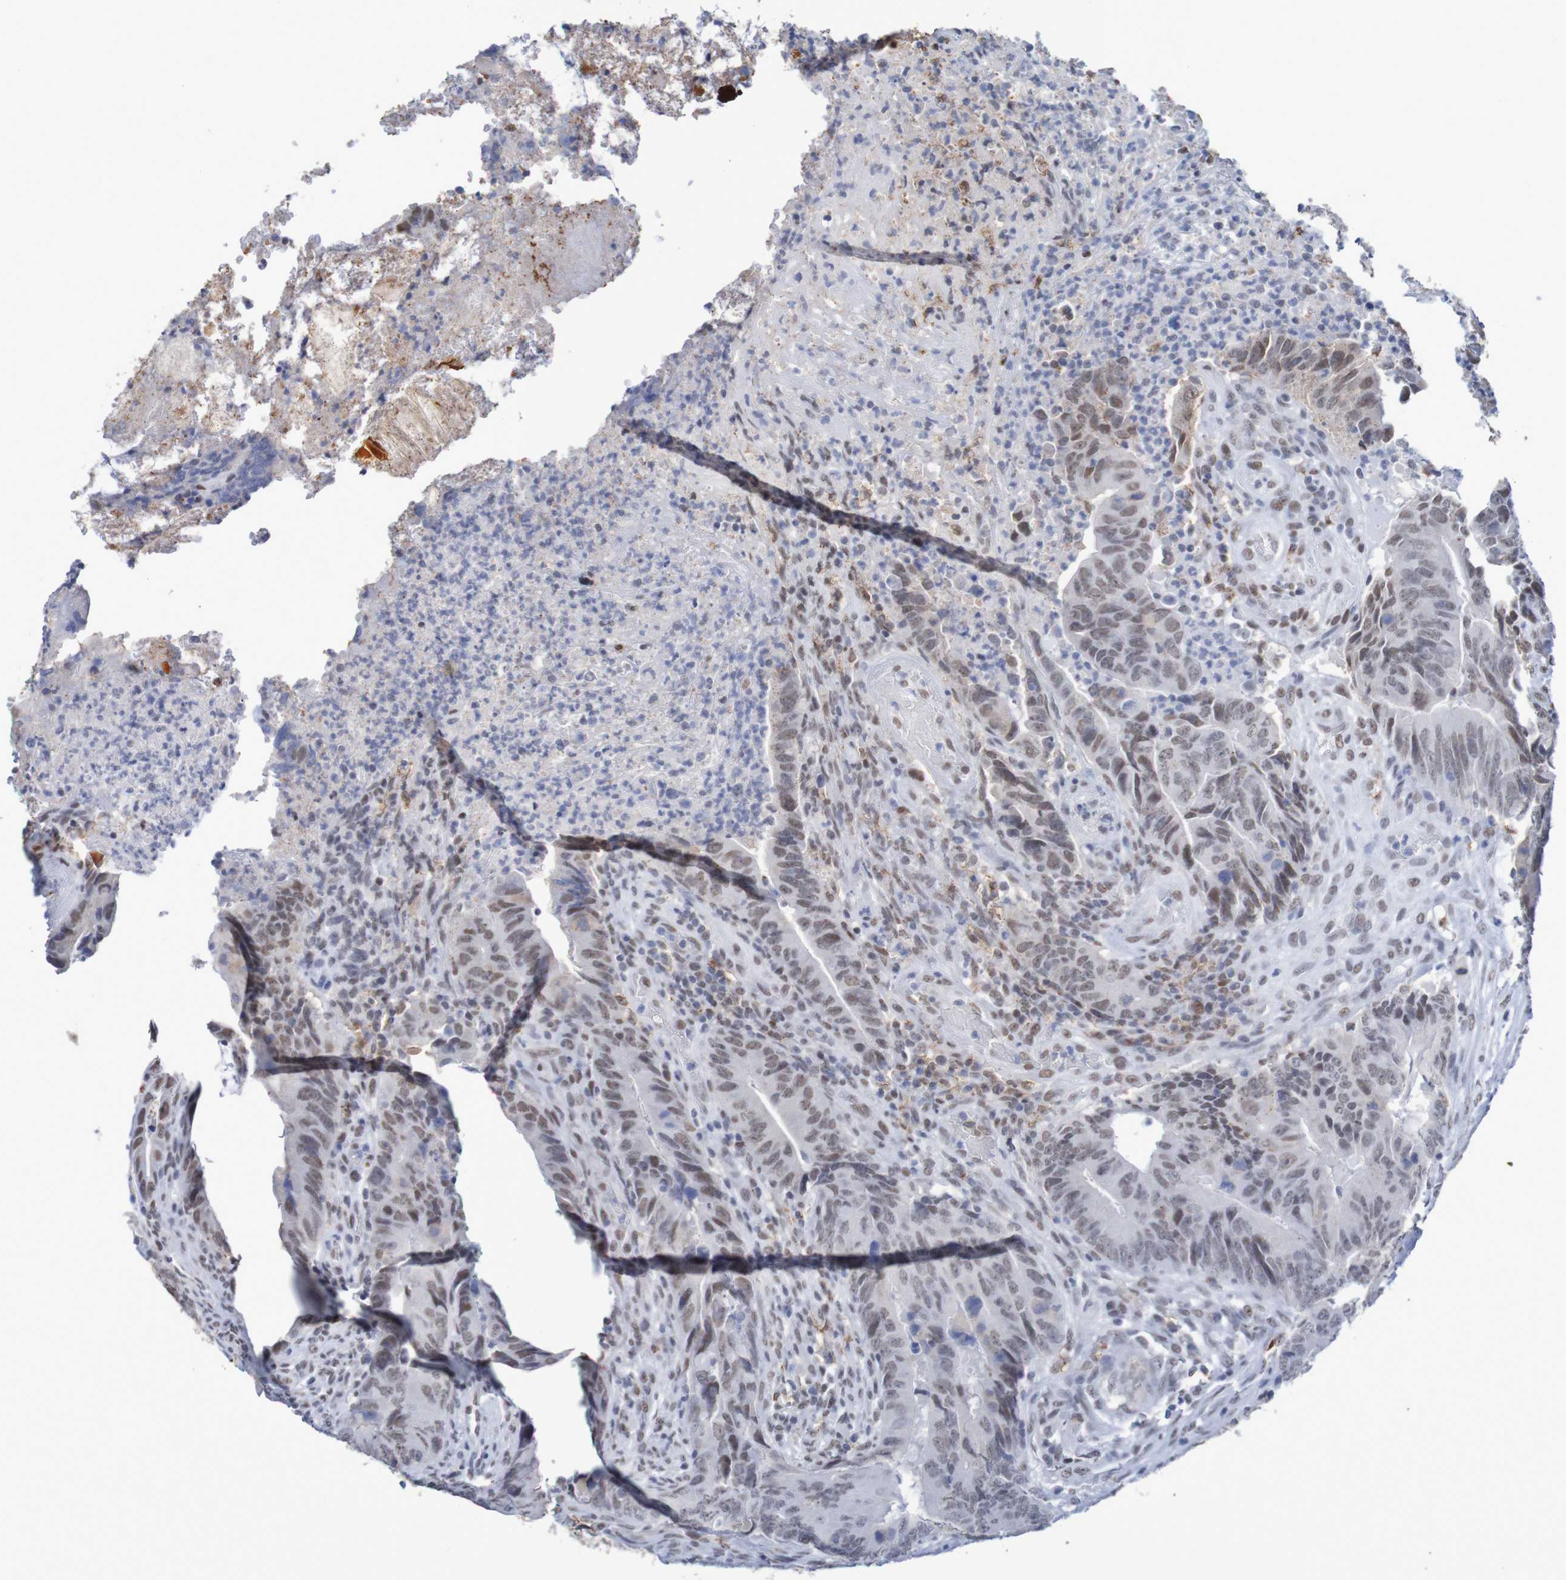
{"staining": {"intensity": "weak", "quantity": ">75%", "location": "nuclear"}, "tissue": "colorectal cancer", "cell_type": "Tumor cells", "image_type": "cancer", "snomed": [{"axis": "morphology", "description": "Normal tissue, NOS"}, {"axis": "morphology", "description": "Adenocarcinoma, NOS"}, {"axis": "topography", "description": "Colon"}], "caption": "Adenocarcinoma (colorectal) was stained to show a protein in brown. There is low levels of weak nuclear staining in about >75% of tumor cells. (DAB (3,3'-diaminobenzidine) = brown stain, brightfield microscopy at high magnification).", "gene": "MRTFB", "patient": {"sex": "male", "age": 56}}